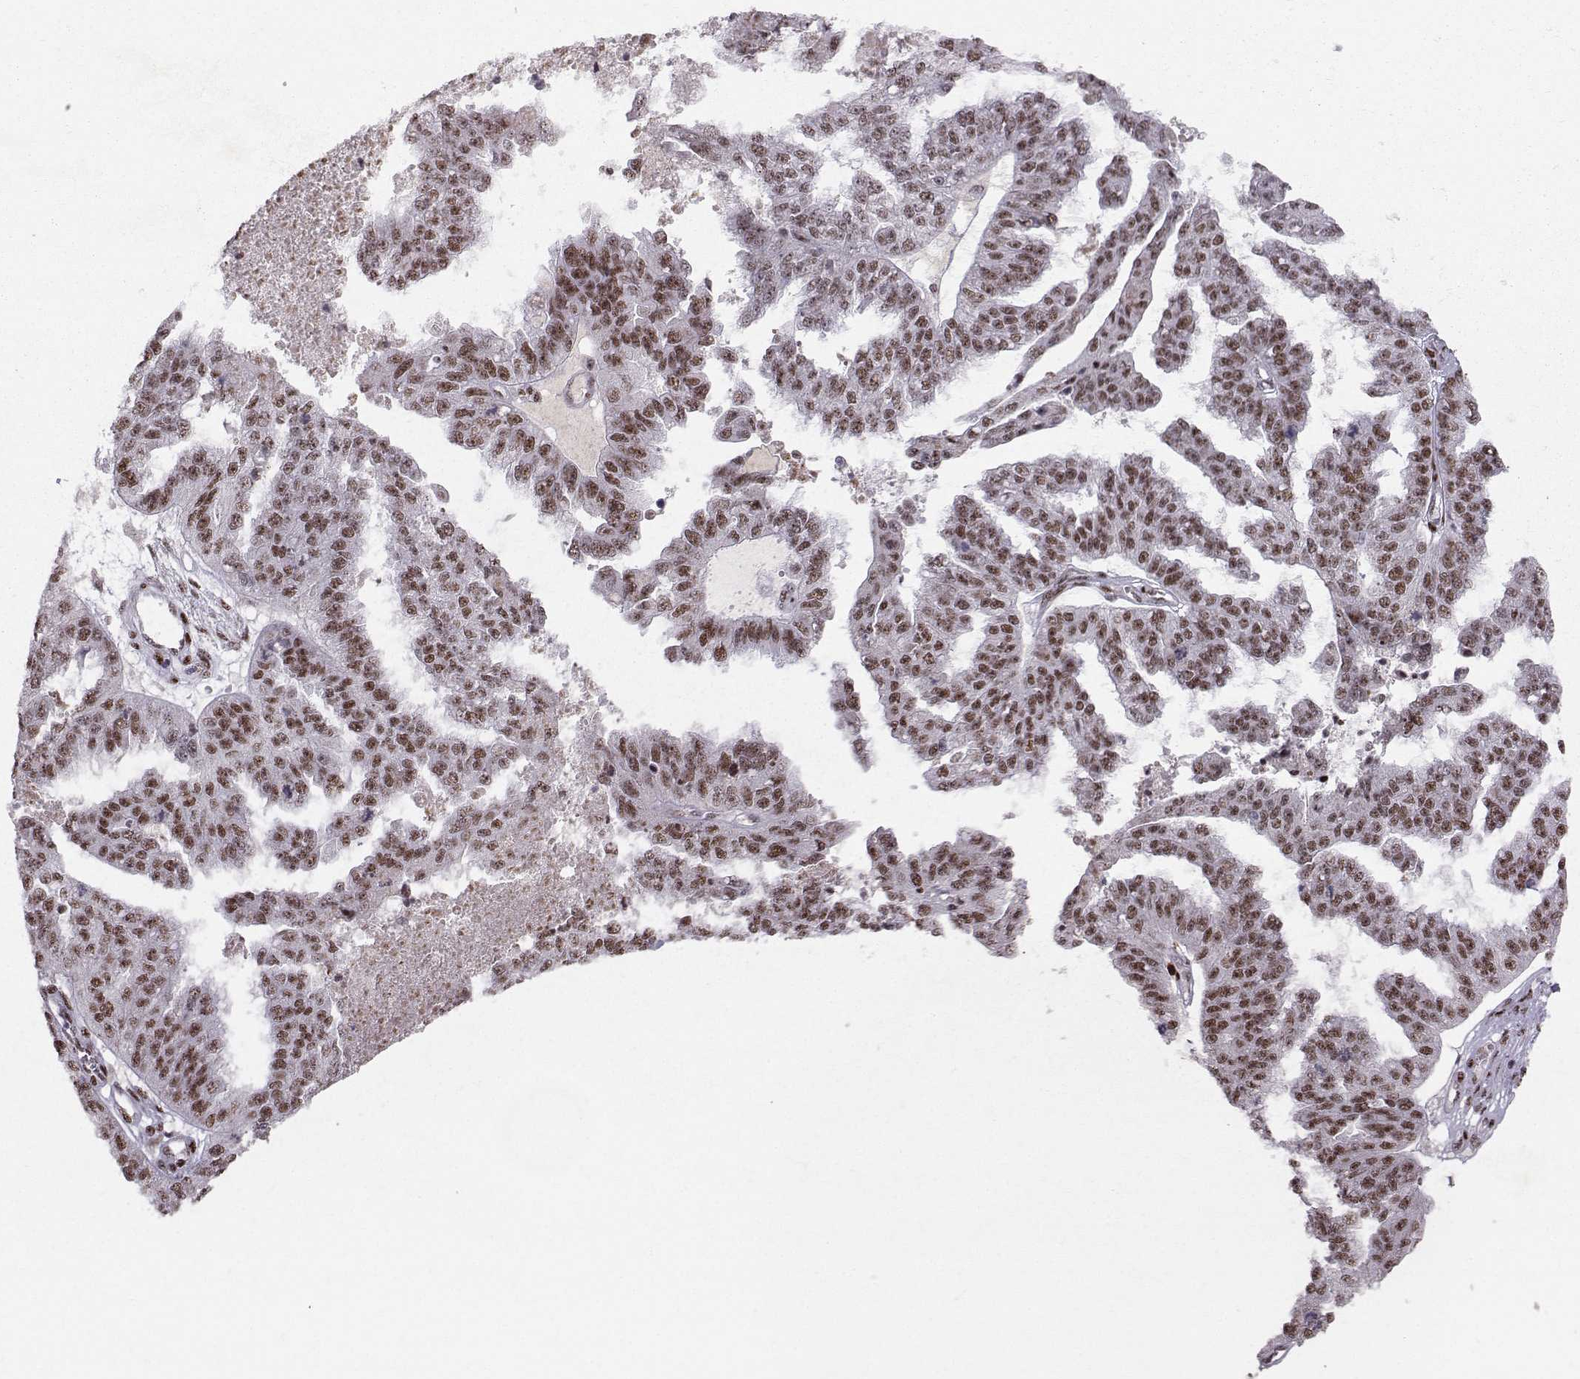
{"staining": {"intensity": "strong", "quantity": ">75%", "location": "nuclear"}, "tissue": "ovarian cancer", "cell_type": "Tumor cells", "image_type": "cancer", "snomed": [{"axis": "morphology", "description": "Cystadenocarcinoma, serous, NOS"}, {"axis": "topography", "description": "Ovary"}], "caption": "A high-resolution photomicrograph shows IHC staining of ovarian cancer (serous cystadenocarcinoma), which exhibits strong nuclear expression in approximately >75% of tumor cells. (Stains: DAB in brown, nuclei in blue, Microscopy: brightfield microscopy at high magnification).", "gene": "SNAPC2", "patient": {"sex": "female", "age": 58}}